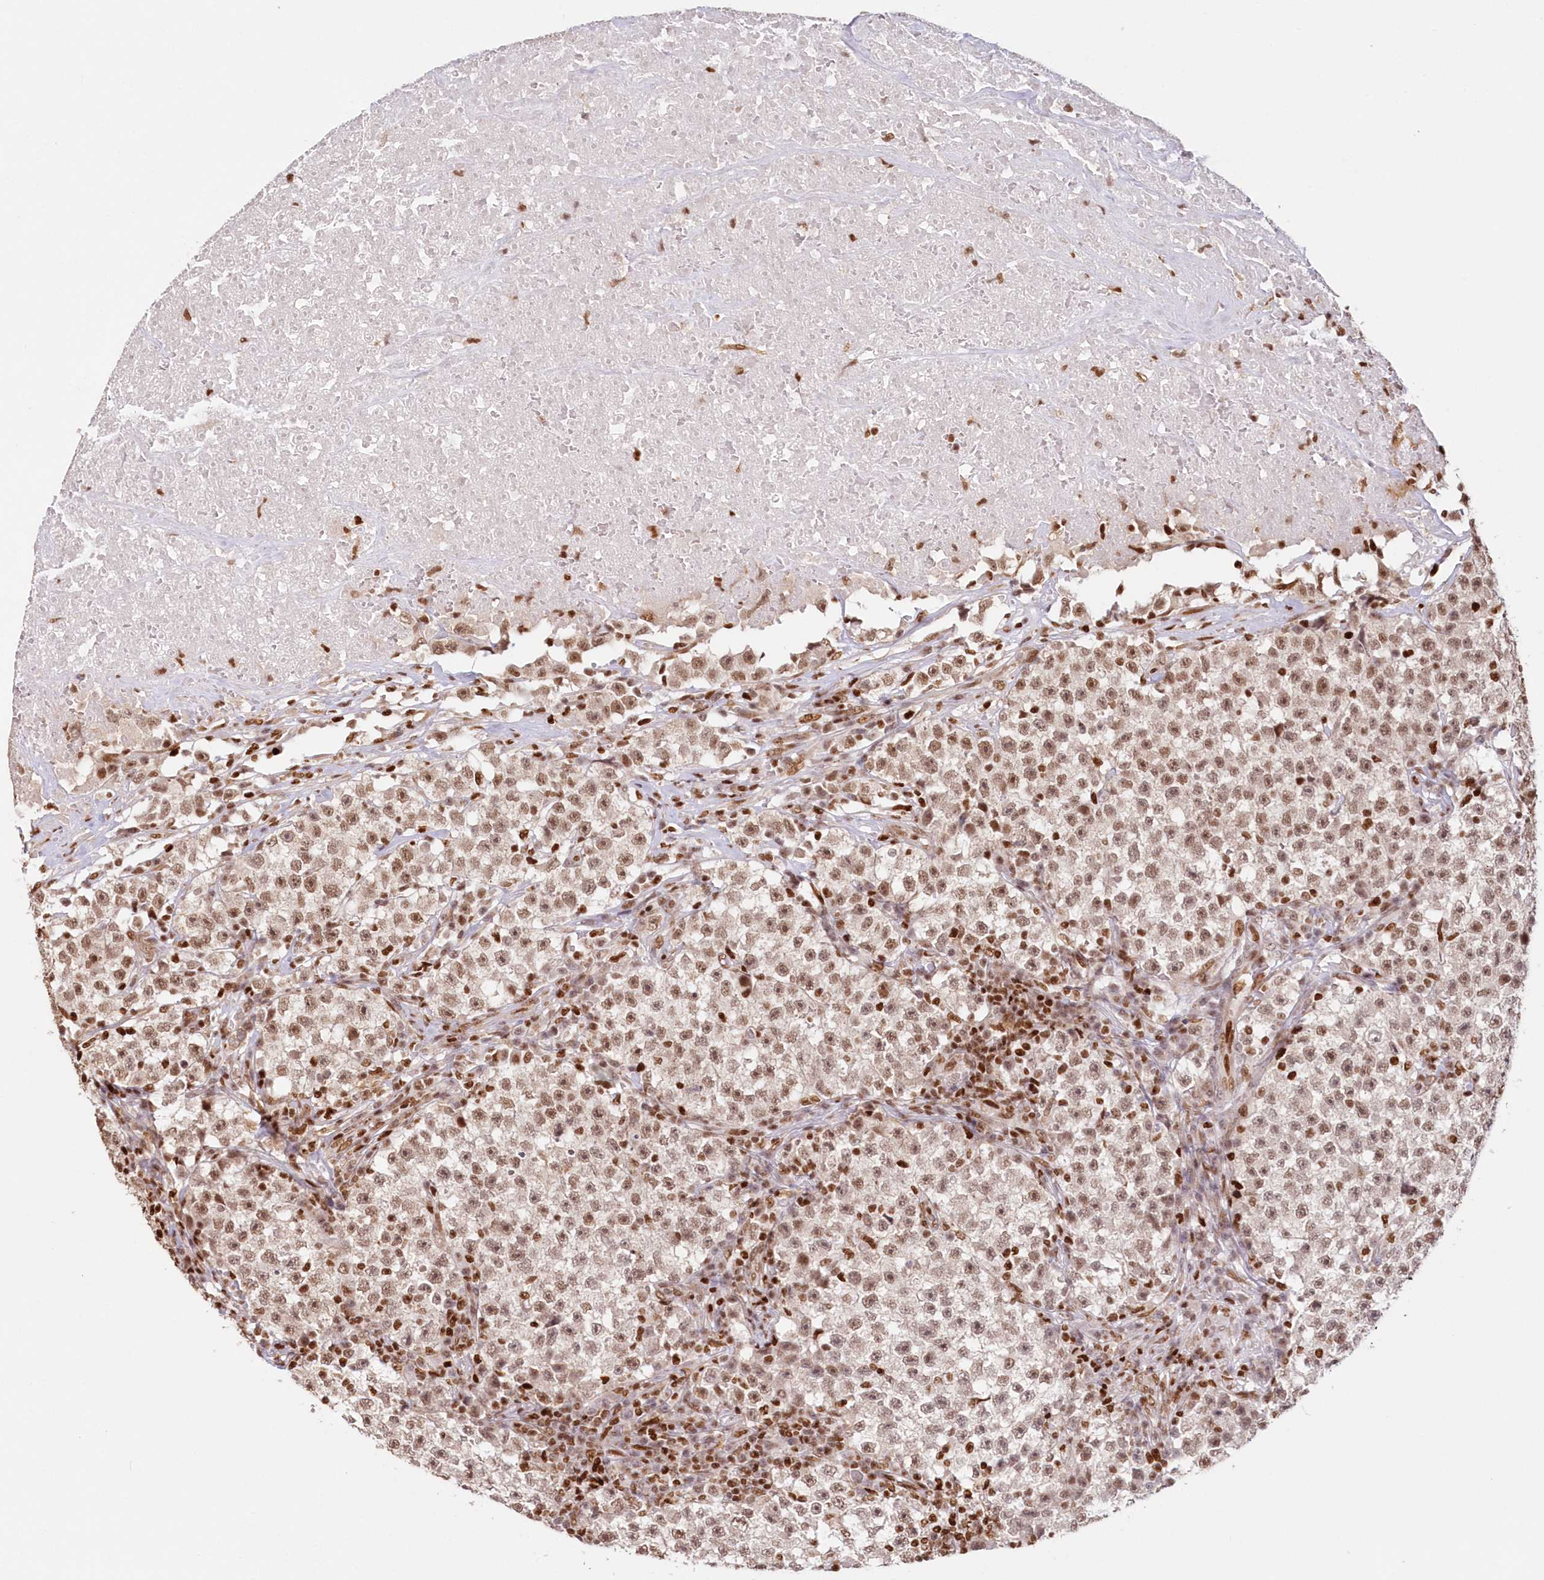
{"staining": {"intensity": "moderate", "quantity": ">75%", "location": "nuclear"}, "tissue": "testis cancer", "cell_type": "Tumor cells", "image_type": "cancer", "snomed": [{"axis": "morphology", "description": "Seminoma, NOS"}, {"axis": "topography", "description": "Testis"}], "caption": "IHC image of testis cancer stained for a protein (brown), which exhibits medium levels of moderate nuclear positivity in approximately >75% of tumor cells.", "gene": "POLR2B", "patient": {"sex": "male", "age": 22}}